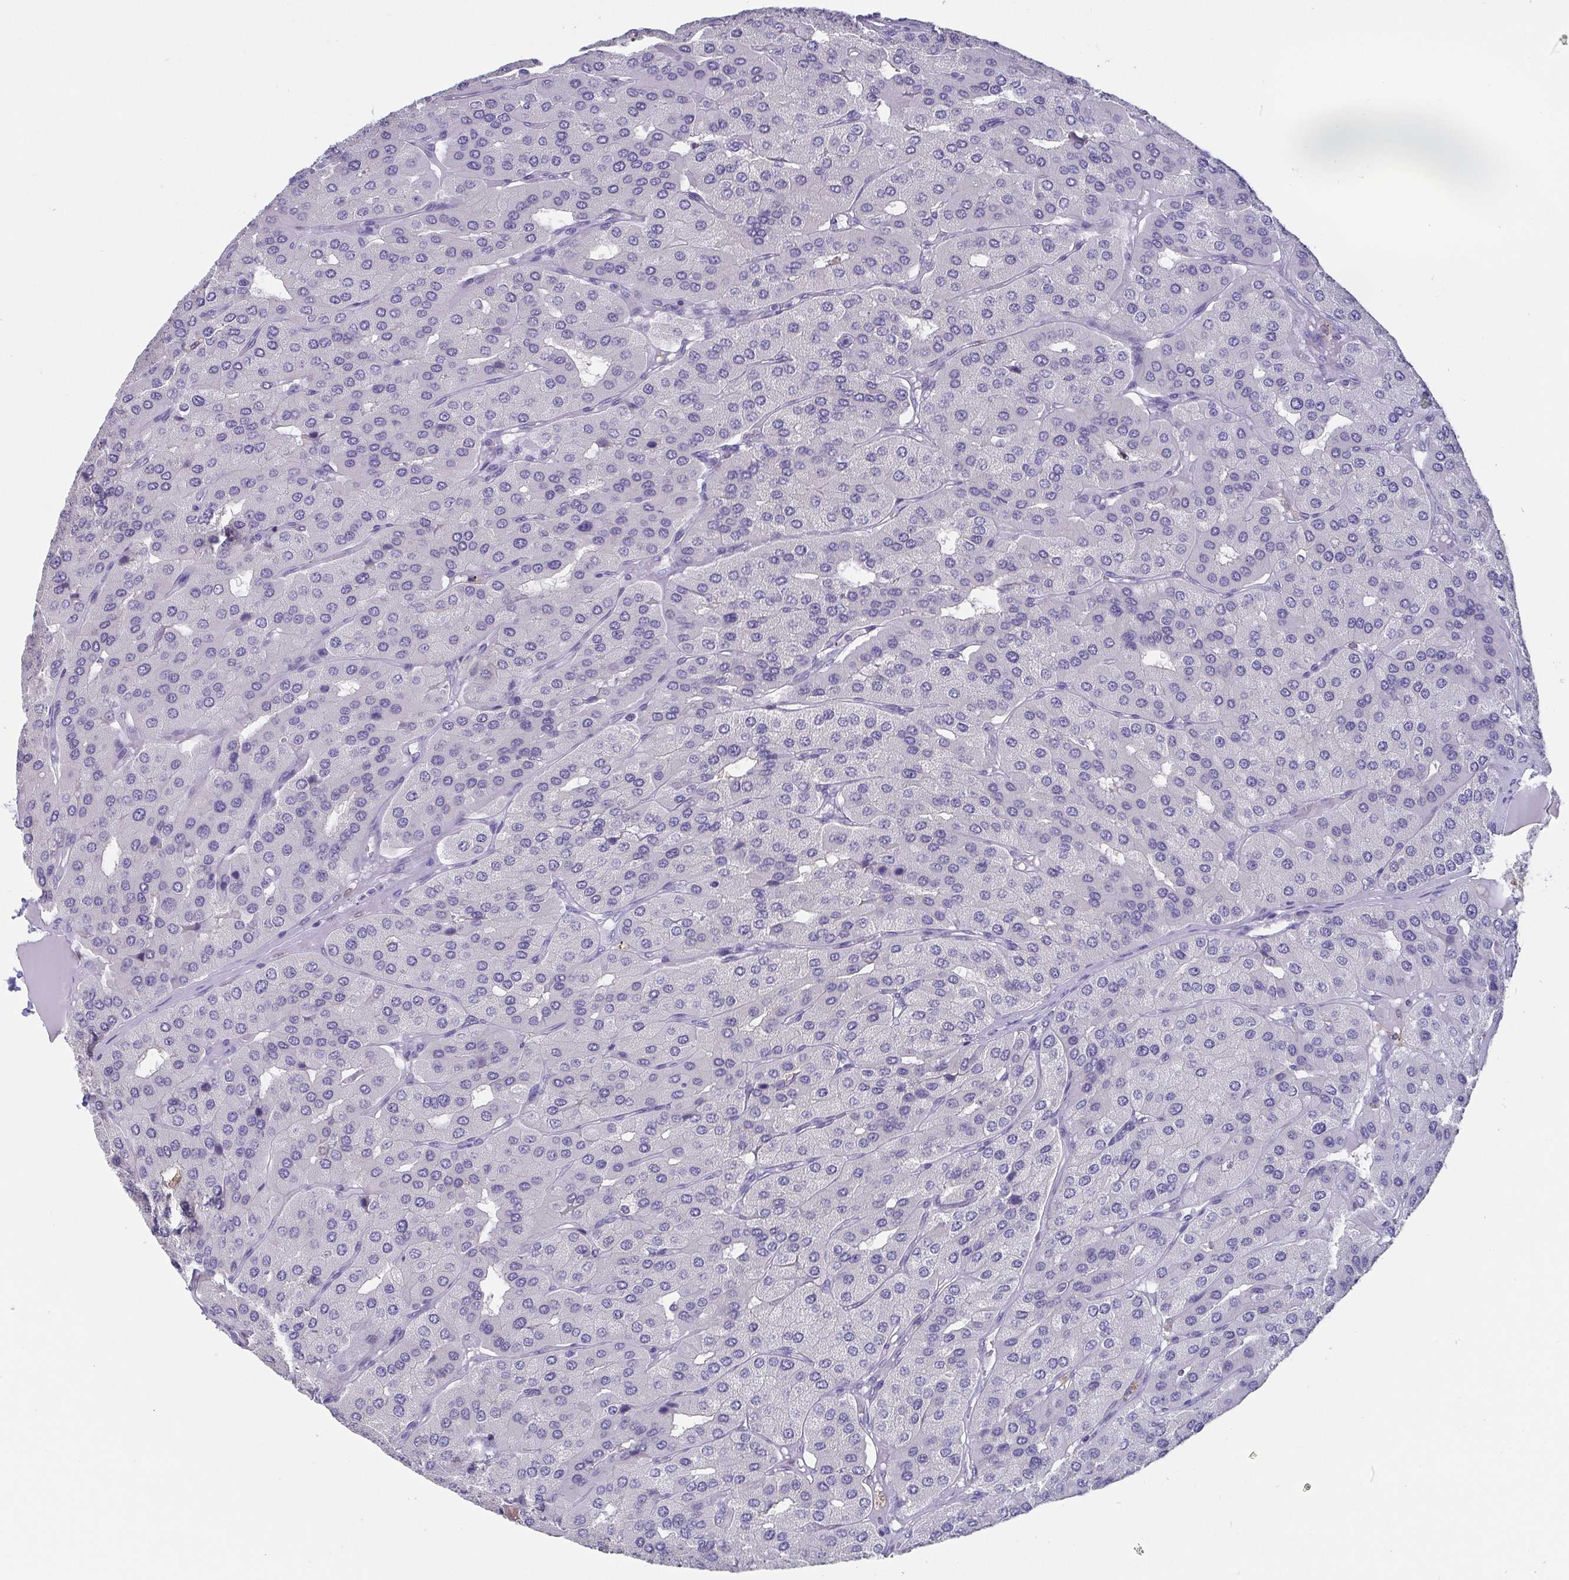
{"staining": {"intensity": "negative", "quantity": "none", "location": "none"}, "tissue": "parathyroid gland", "cell_type": "Glandular cells", "image_type": "normal", "snomed": [{"axis": "morphology", "description": "Normal tissue, NOS"}, {"axis": "morphology", "description": "Adenoma, NOS"}, {"axis": "topography", "description": "Parathyroid gland"}], "caption": "IHC image of unremarkable parathyroid gland: human parathyroid gland stained with DAB (3,3'-diaminobenzidine) displays no significant protein staining in glandular cells.", "gene": "IDH1", "patient": {"sex": "female", "age": 86}}